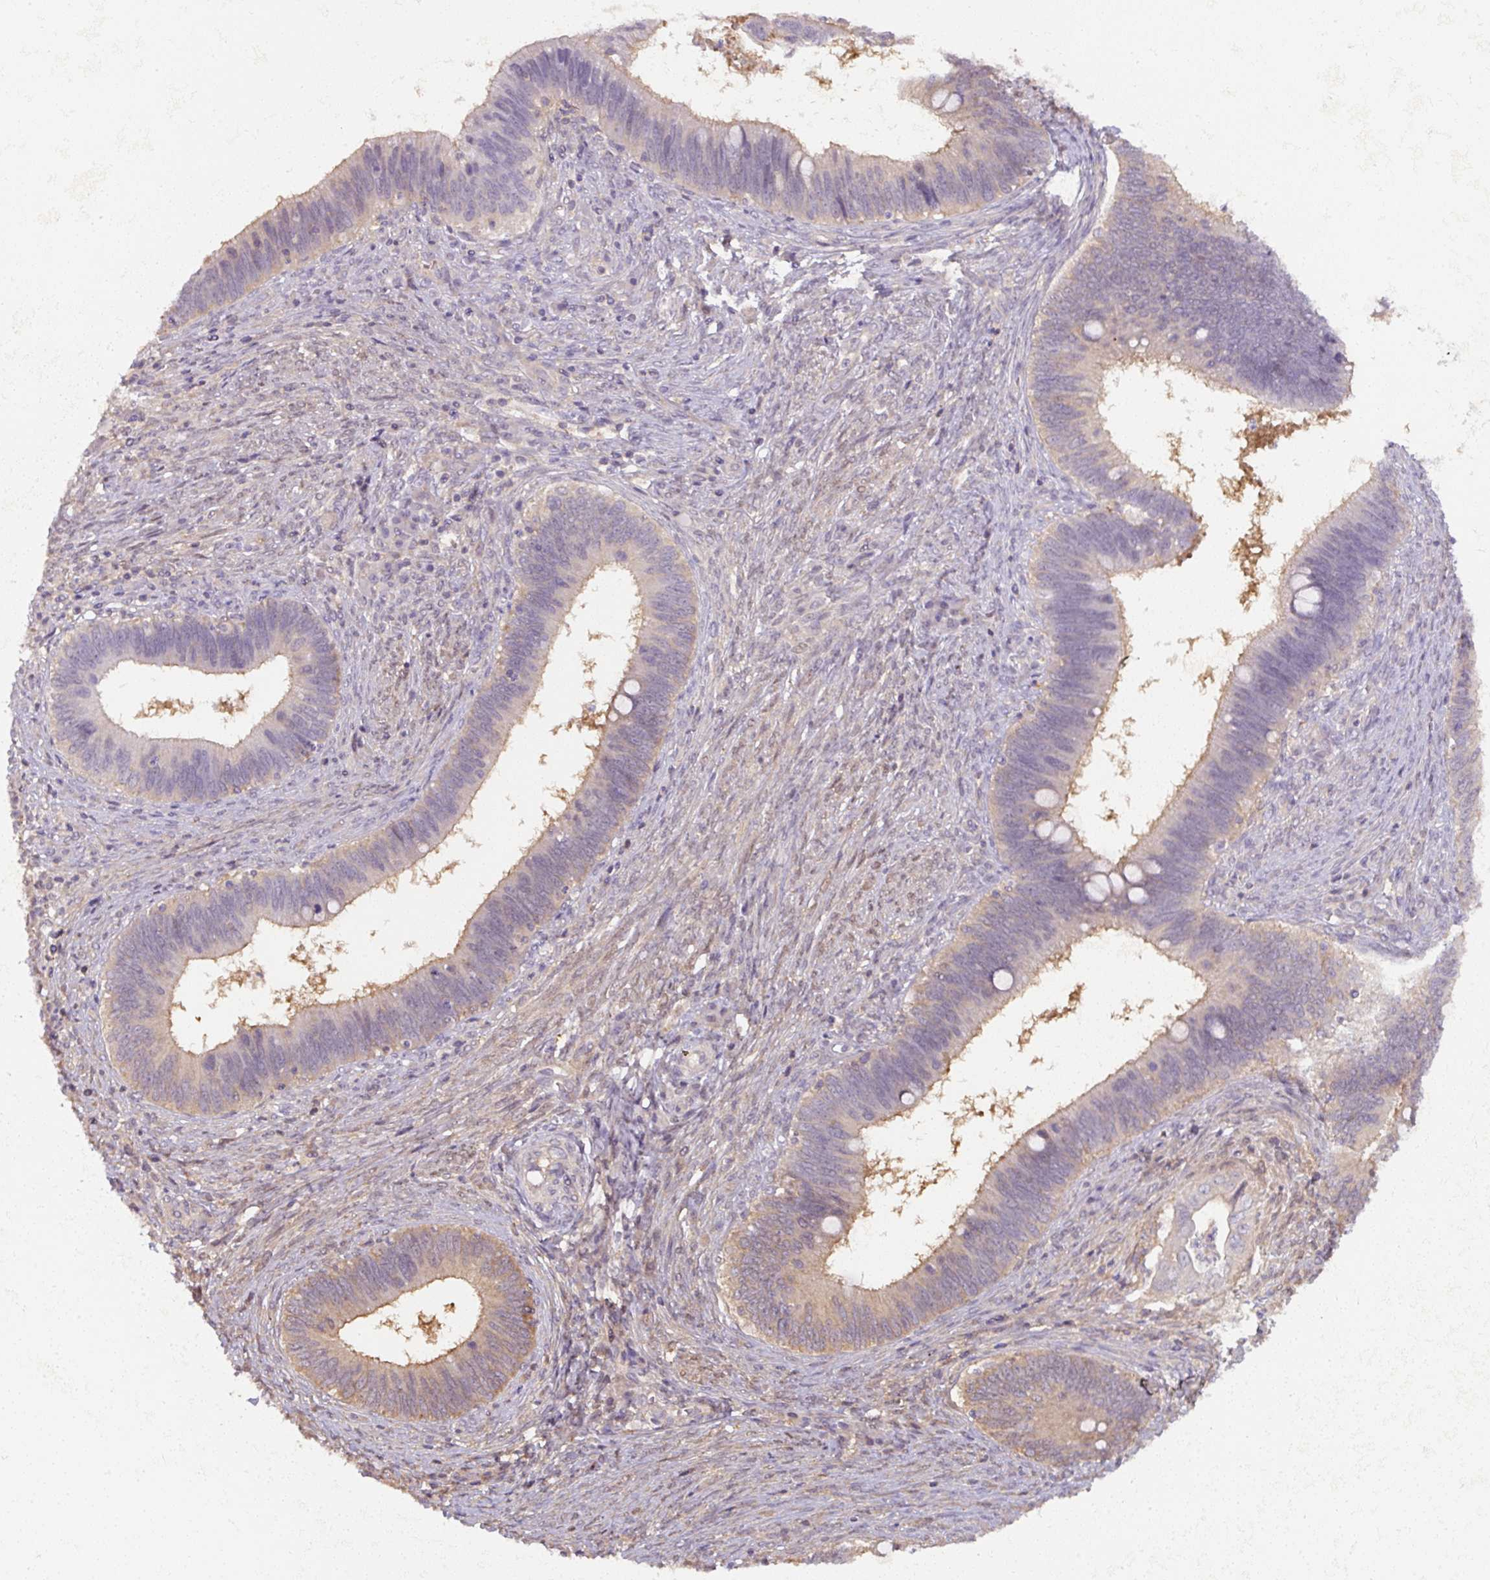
{"staining": {"intensity": "moderate", "quantity": "<25%", "location": "cytoplasmic/membranous"}, "tissue": "cervical cancer", "cell_type": "Tumor cells", "image_type": "cancer", "snomed": [{"axis": "morphology", "description": "Adenocarcinoma, NOS"}, {"axis": "topography", "description": "Cervix"}], "caption": "Protein staining by IHC displays moderate cytoplasmic/membranous positivity in about <25% of tumor cells in cervical adenocarcinoma.", "gene": "ST13", "patient": {"sex": "female", "age": 42}}